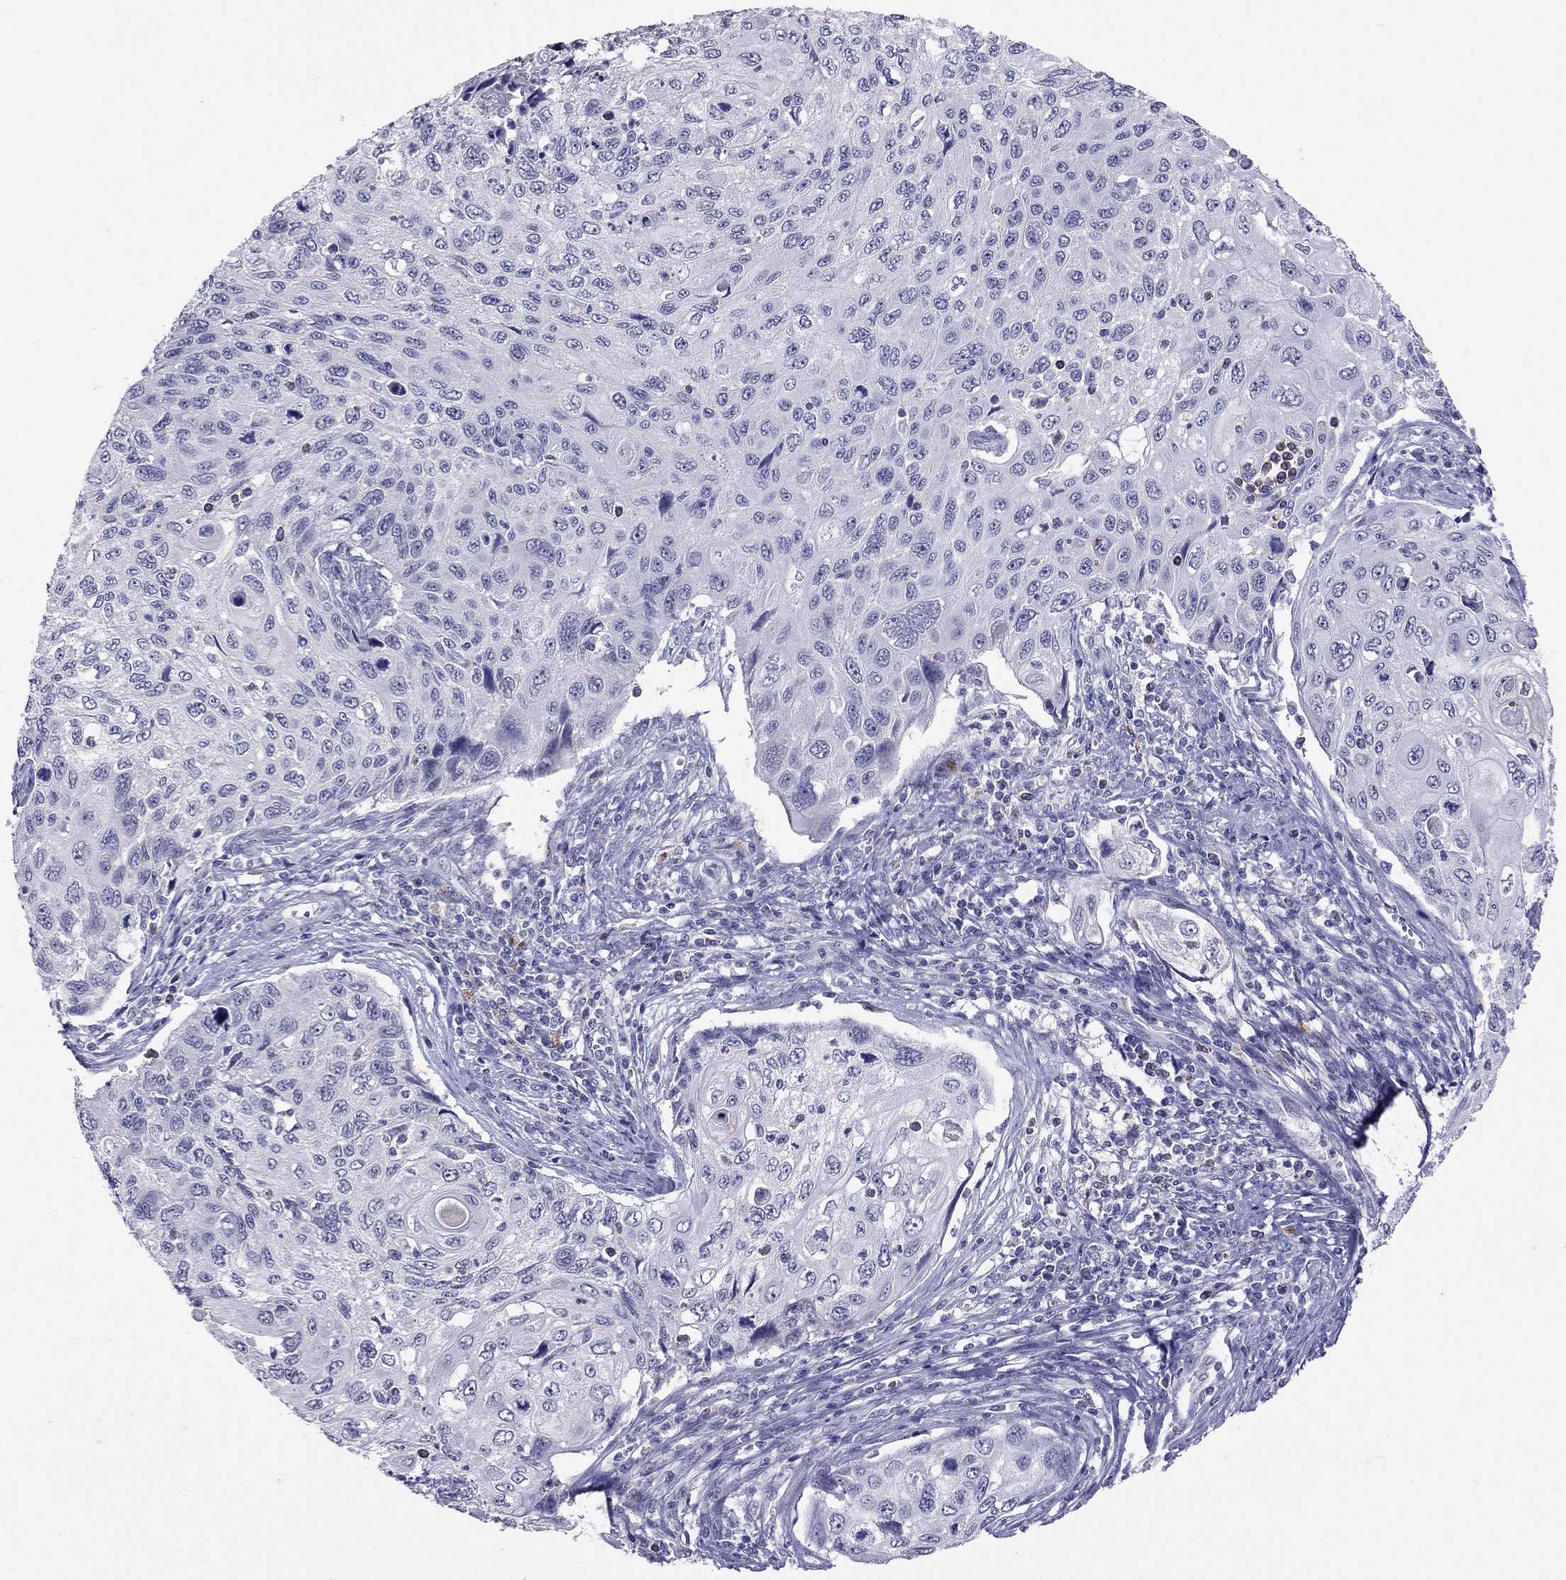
{"staining": {"intensity": "negative", "quantity": "none", "location": "none"}, "tissue": "cervical cancer", "cell_type": "Tumor cells", "image_type": "cancer", "snomed": [{"axis": "morphology", "description": "Squamous cell carcinoma, NOS"}, {"axis": "topography", "description": "Cervix"}], "caption": "DAB (3,3'-diaminobenzidine) immunohistochemical staining of cervical squamous cell carcinoma reveals no significant staining in tumor cells.", "gene": "SLAMF1", "patient": {"sex": "female", "age": 70}}